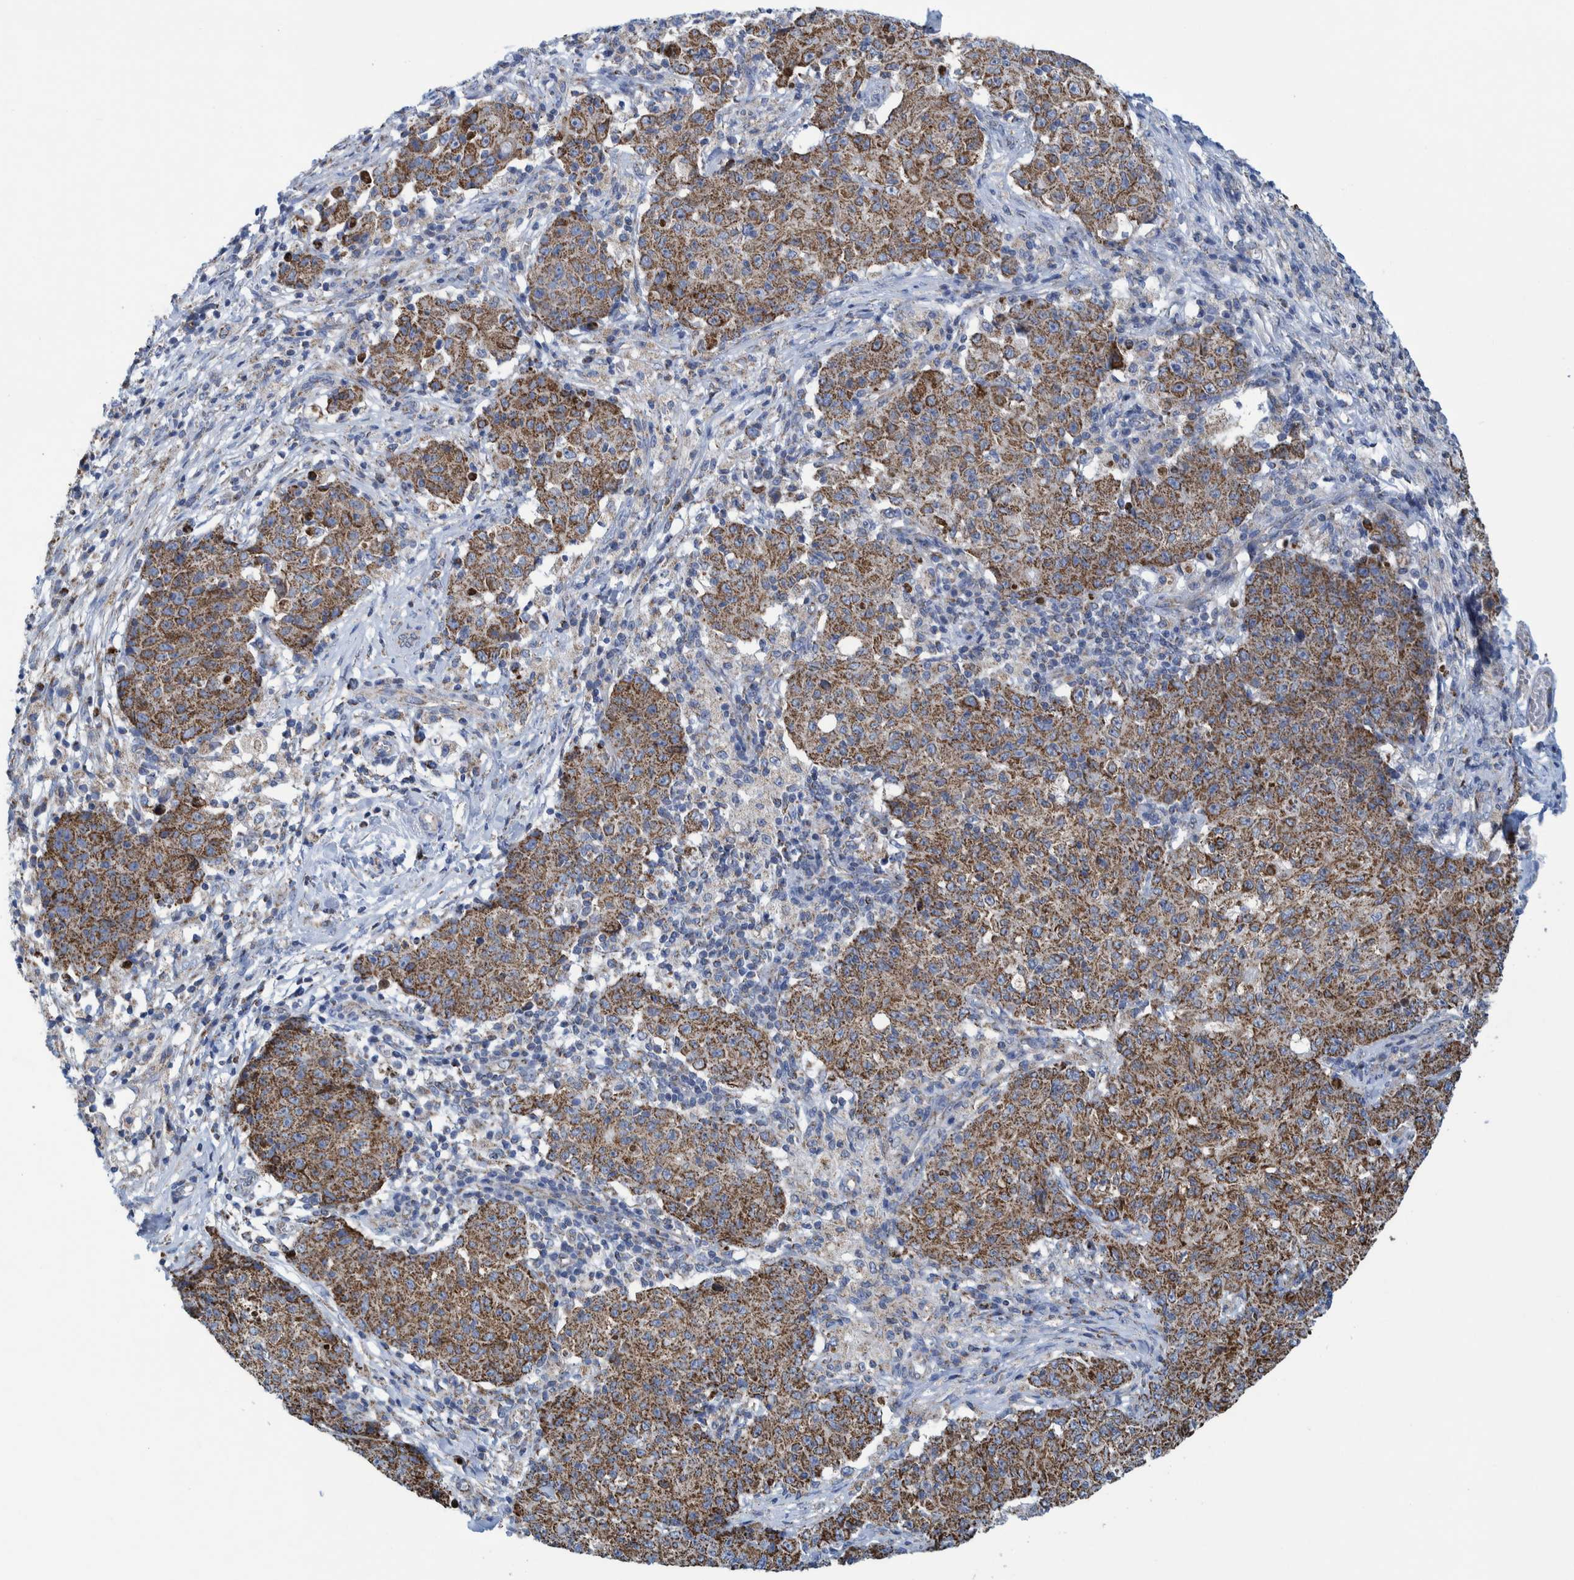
{"staining": {"intensity": "strong", "quantity": ">75%", "location": "cytoplasmic/membranous"}, "tissue": "ovarian cancer", "cell_type": "Tumor cells", "image_type": "cancer", "snomed": [{"axis": "morphology", "description": "Carcinoma, endometroid"}, {"axis": "topography", "description": "Ovary"}], "caption": "This photomicrograph displays ovarian cancer (endometroid carcinoma) stained with IHC to label a protein in brown. The cytoplasmic/membranous of tumor cells show strong positivity for the protein. Nuclei are counter-stained blue.", "gene": "MRPS7", "patient": {"sex": "female", "age": 42}}